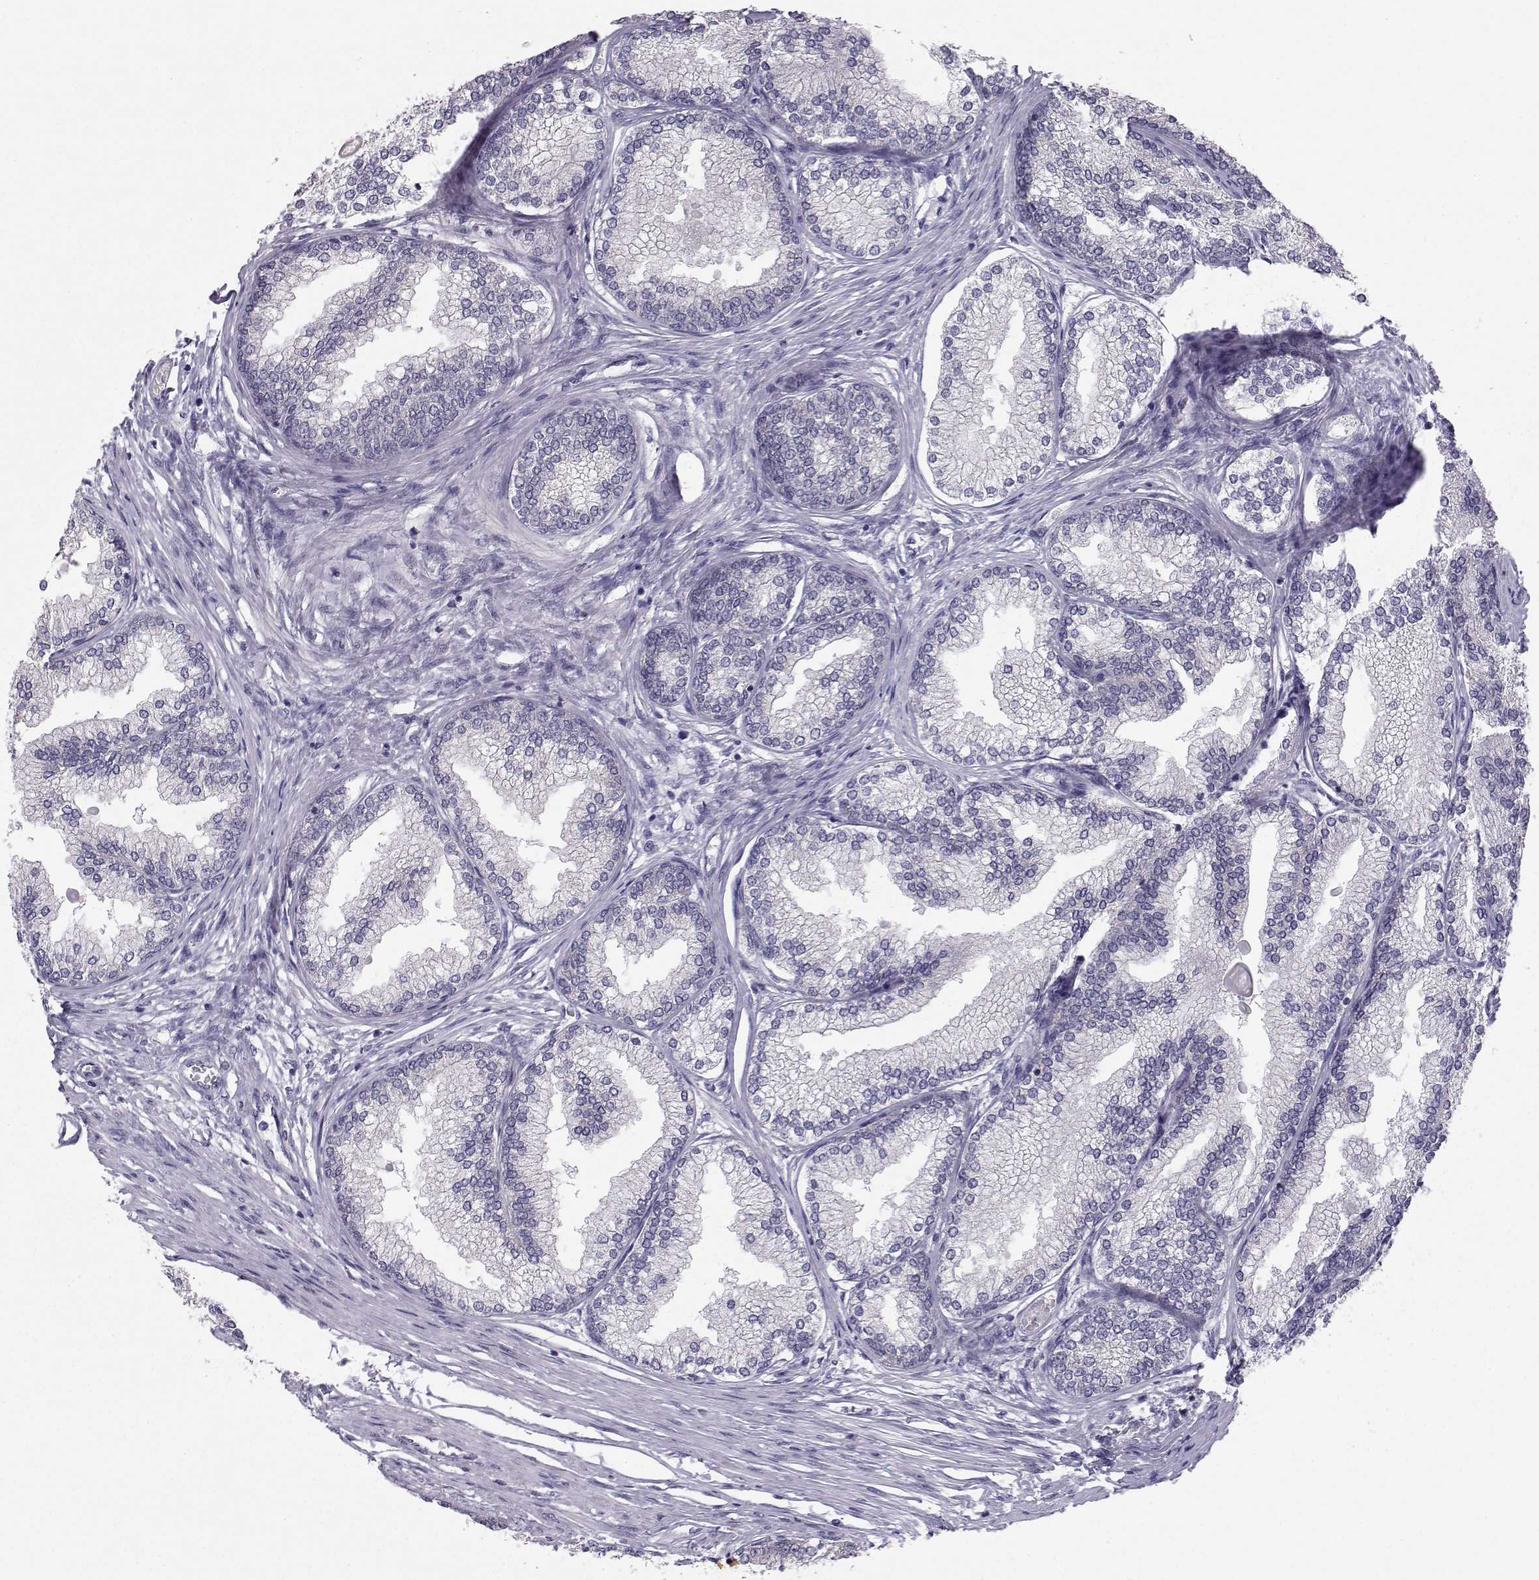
{"staining": {"intensity": "negative", "quantity": "none", "location": "none"}, "tissue": "prostate", "cell_type": "Glandular cells", "image_type": "normal", "snomed": [{"axis": "morphology", "description": "Normal tissue, NOS"}, {"axis": "topography", "description": "Prostate"}], "caption": "There is no significant staining in glandular cells of prostate.", "gene": "KIF13B", "patient": {"sex": "male", "age": 72}}